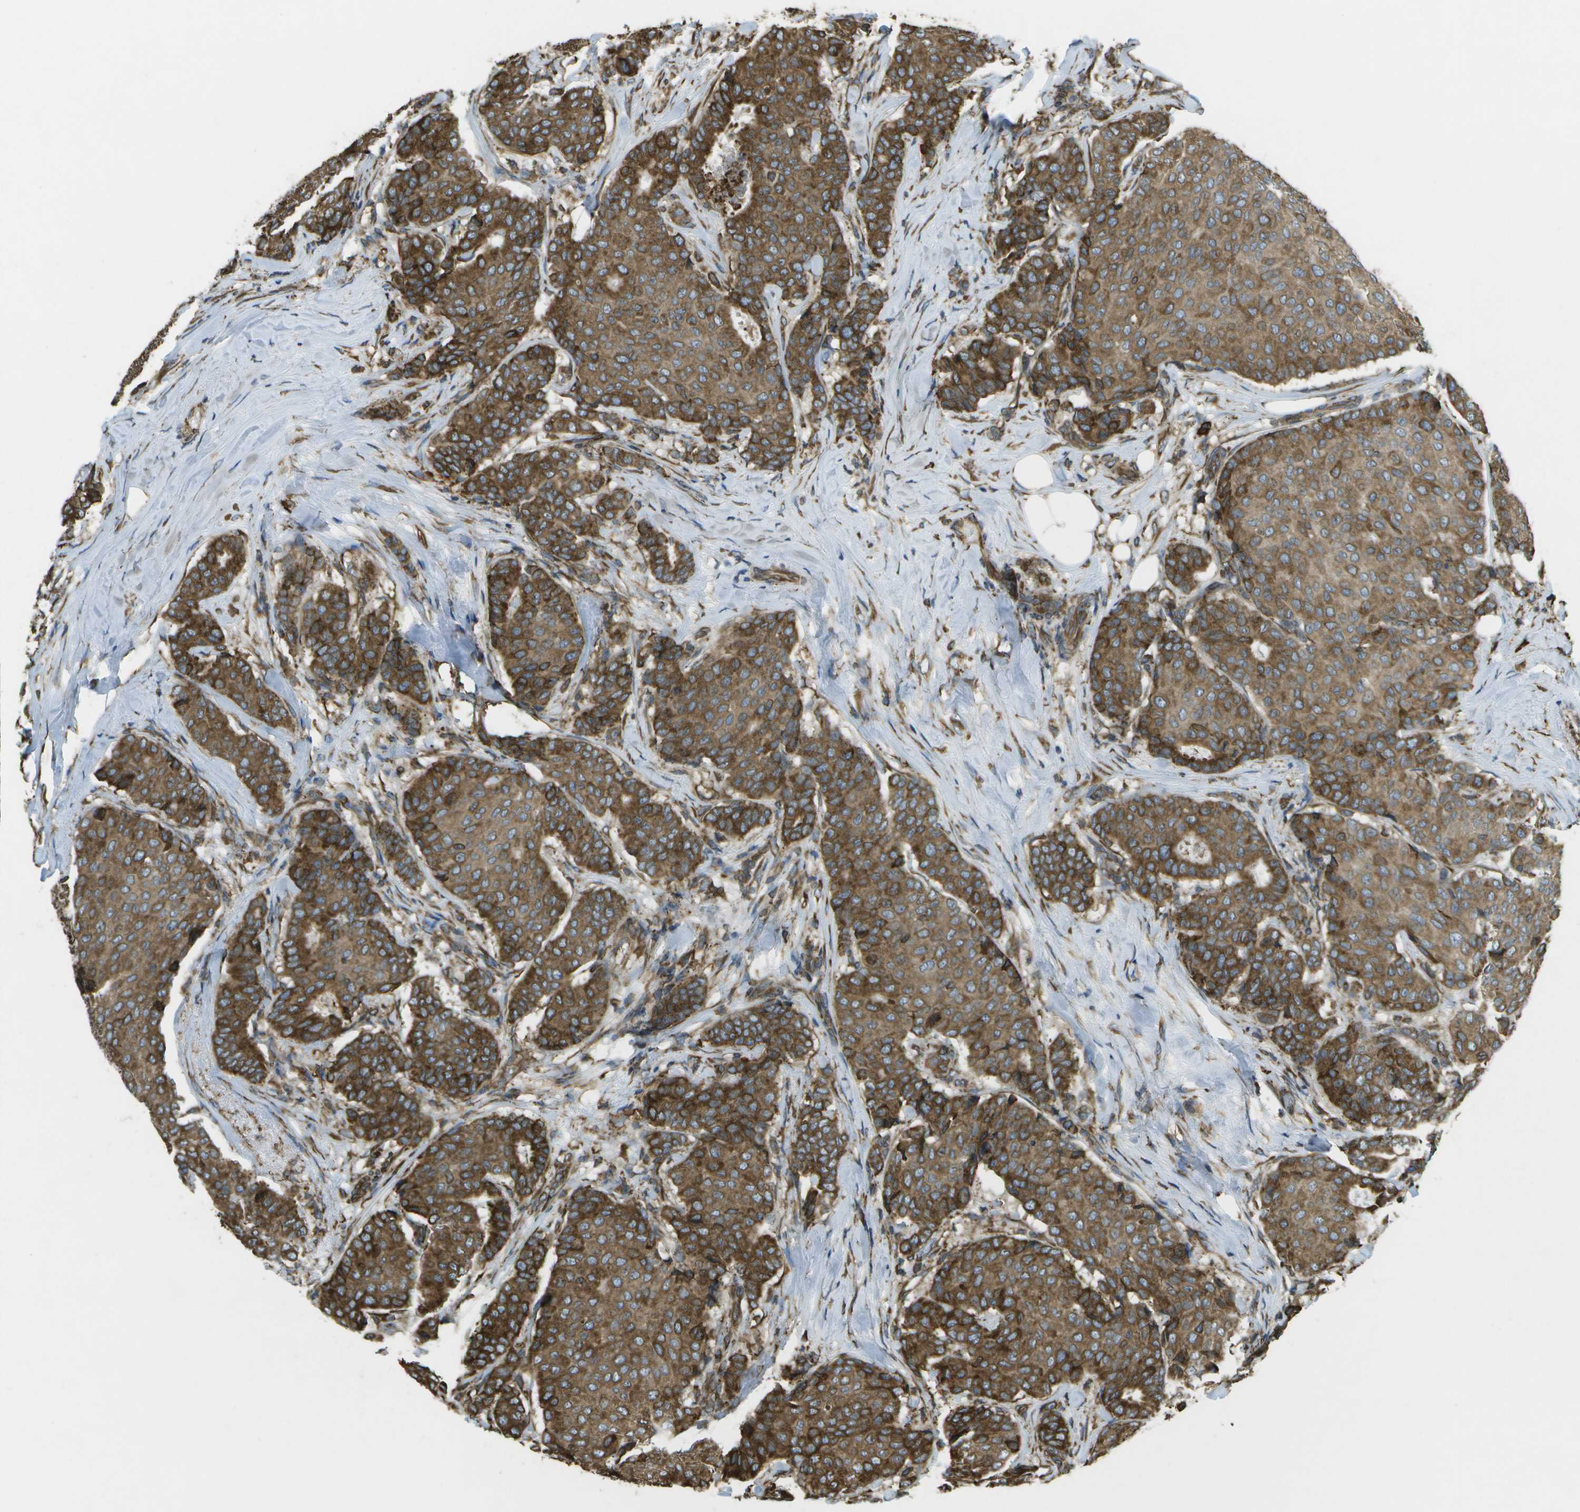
{"staining": {"intensity": "moderate", "quantity": ">75%", "location": "cytoplasmic/membranous"}, "tissue": "breast cancer", "cell_type": "Tumor cells", "image_type": "cancer", "snomed": [{"axis": "morphology", "description": "Duct carcinoma"}, {"axis": "topography", "description": "Breast"}], "caption": "Immunohistochemistry histopathology image of neoplastic tissue: human breast invasive ductal carcinoma stained using immunohistochemistry demonstrates medium levels of moderate protein expression localized specifically in the cytoplasmic/membranous of tumor cells, appearing as a cytoplasmic/membranous brown color.", "gene": "PDIA4", "patient": {"sex": "female", "age": 75}}